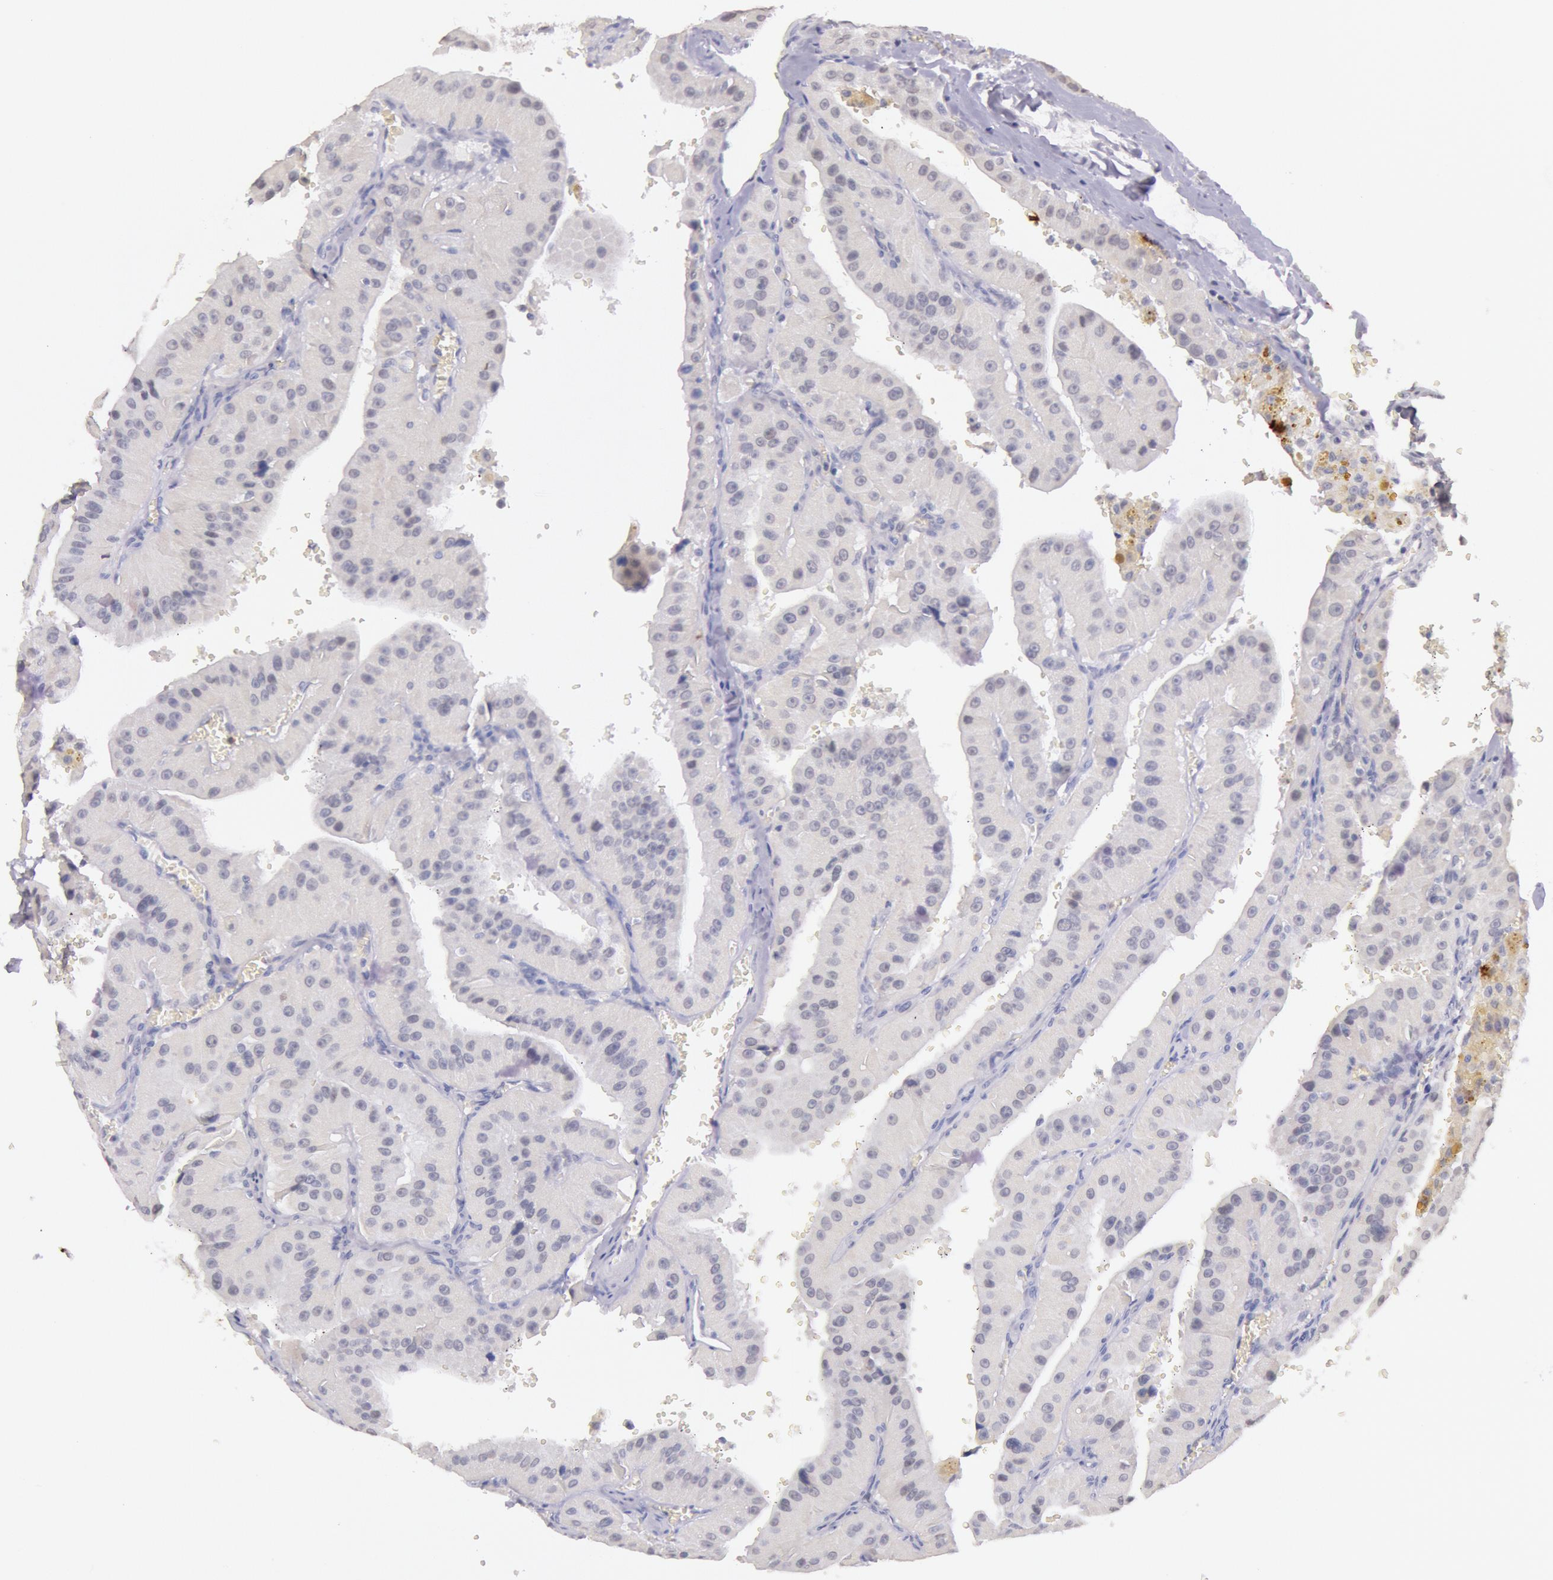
{"staining": {"intensity": "negative", "quantity": "none", "location": "none"}, "tissue": "thyroid cancer", "cell_type": "Tumor cells", "image_type": "cancer", "snomed": [{"axis": "morphology", "description": "Carcinoma, NOS"}, {"axis": "topography", "description": "Thyroid gland"}], "caption": "Photomicrograph shows no significant protein positivity in tumor cells of thyroid cancer.", "gene": "KDM6A", "patient": {"sex": "male", "age": 76}}